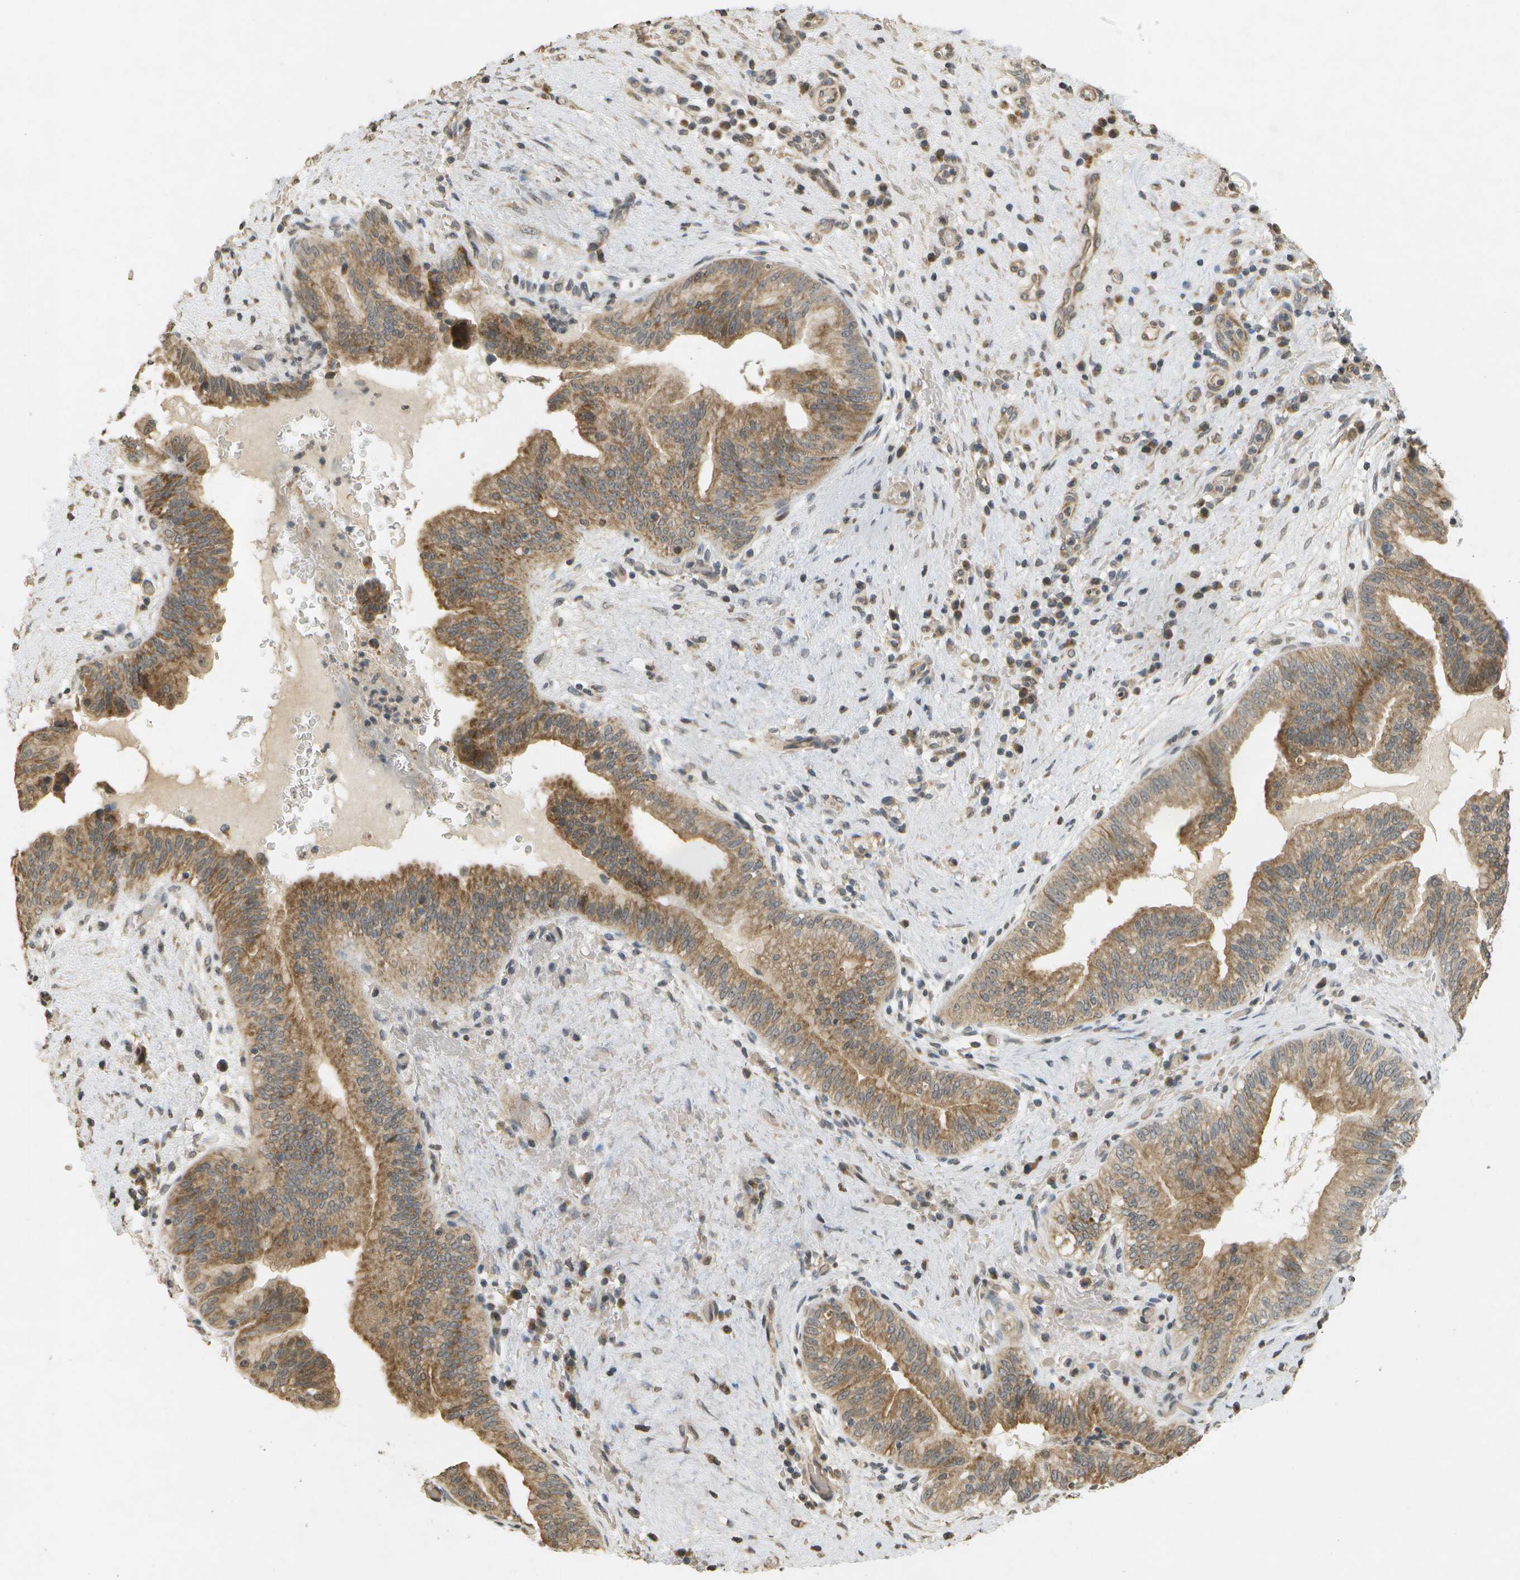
{"staining": {"intensity": "moderate", "quantity": ">75%", "location": "cytoplasmic/membranous"}, "tissue": "liver cancer", "cell_type": "Tumor cells", "image_type": "cancer", "snomed": [{"axis": "morphology", "description": "Cholangiocarcinoma"}, {"axis": "topography", "description": "Liver"}], "caption": "Immunohistochemical staining of cholangiocarcinoma (liver) exhibits medium levels of moderate cytoplasmic/membranous protein expression in about >75% of tumor cells.", "gene": "RAB21", "patient": {"sex": "female", "age": 38}}